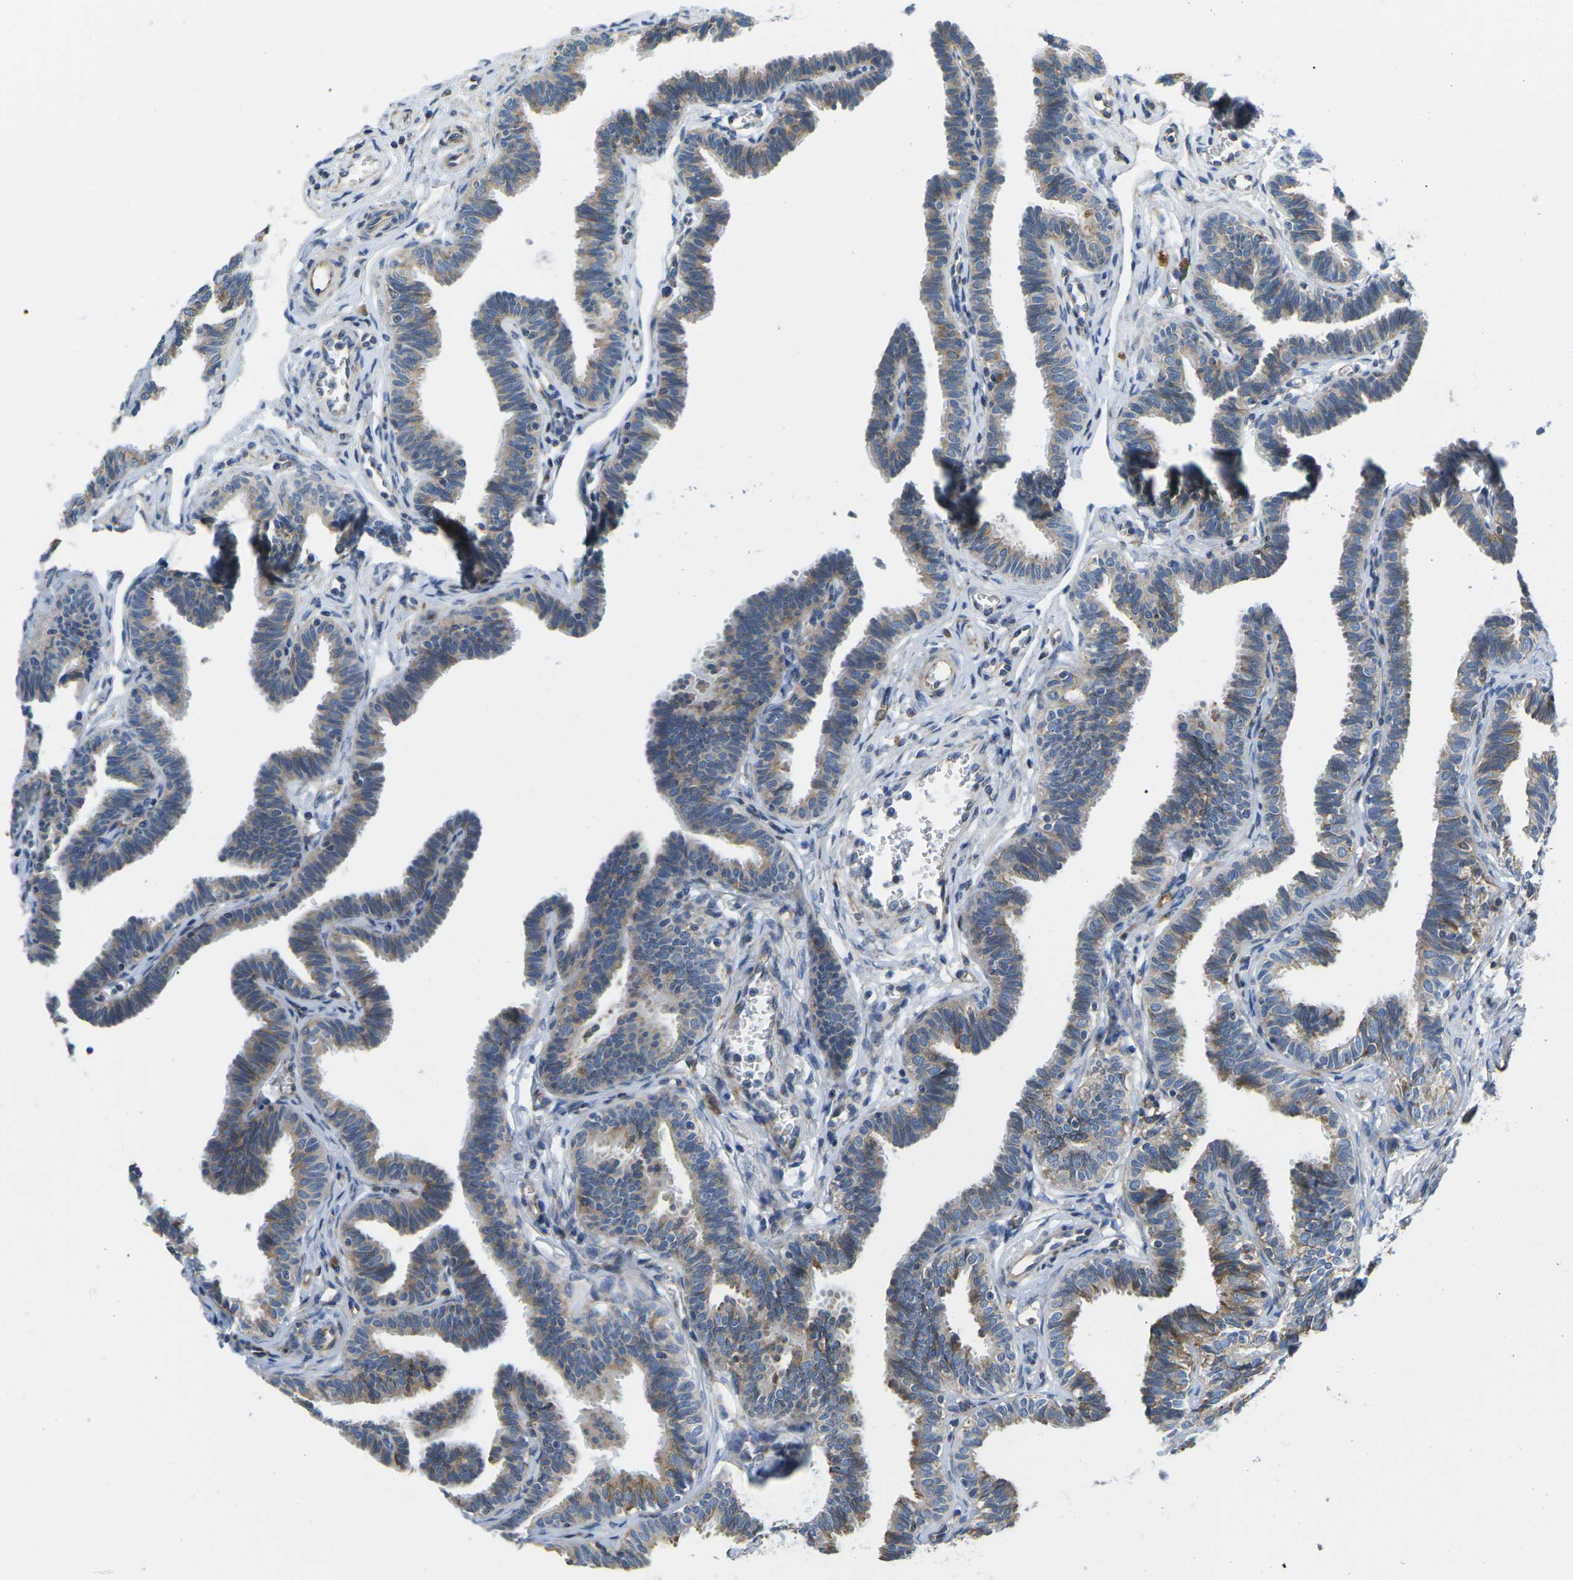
{"staining": {"intensity": "weak", "quantity": ">75%", "location": "cytoplasmic/membranous"}, "tissue": "fallopian tube", "cell_type": "Glandular cells", "image_type": "normal", "snomed": [{"axis": "morphology", "description": "Normal tissue, NOS"}, {"axis": "topography", "description": "Fallopian tube"}, {"axis": "topography", "description": "Ovary"}], "caption": "Protein expression analysis of unremarkable fallopian tube displays weak cytoplasmic/membranous staining in about >75% of glandular cells.", "gene": "TMEFF2", "patient": {"sex": "female", "age": 23}}